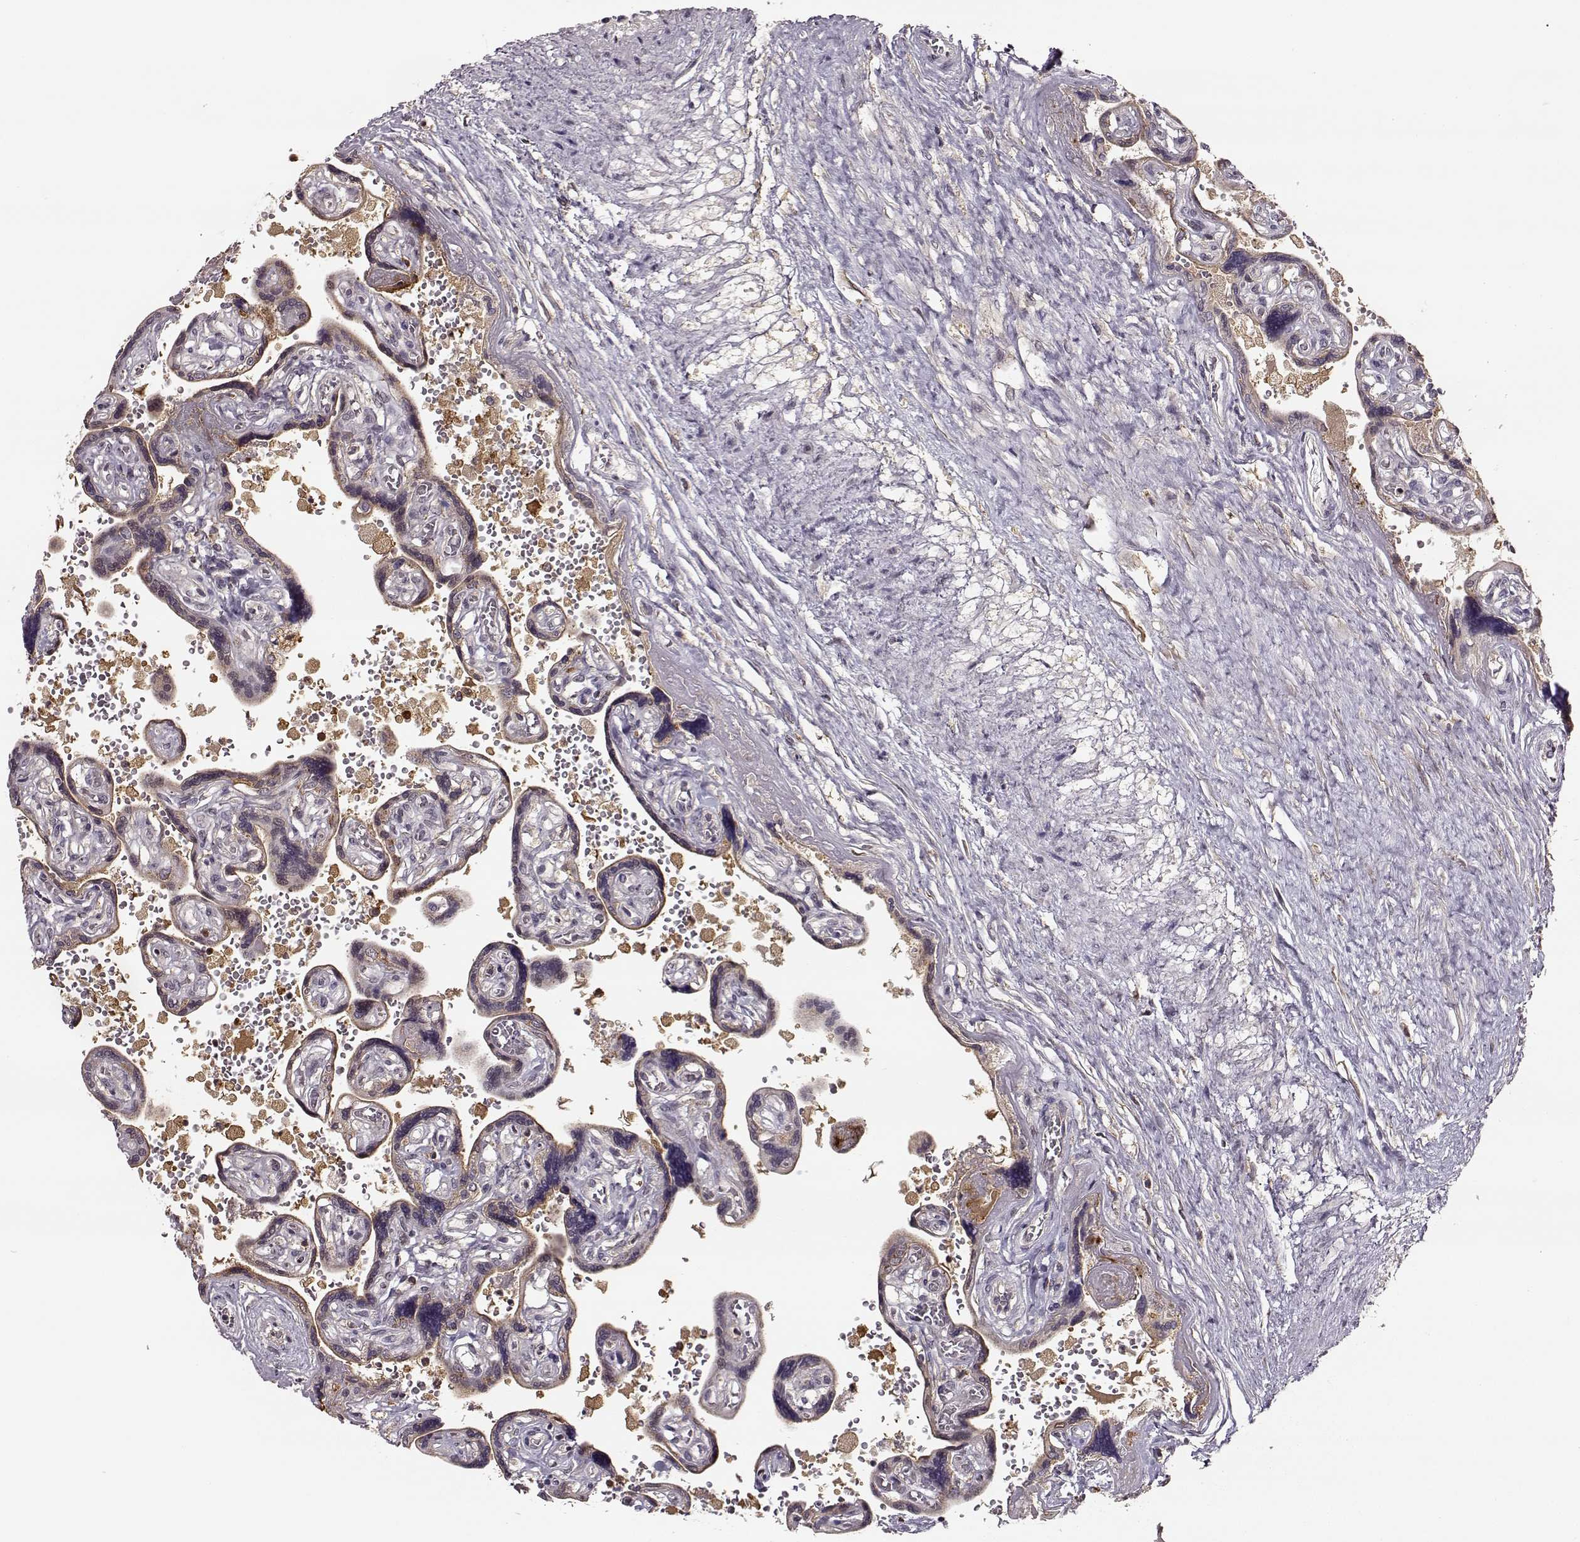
{"staining": {"intensity": "strong", "quantity": ">75%", "location": "nuclear"}, "tissue": "placenta", "cell_type": "Decidual cells", "image_type": "normal", "snomed": [{"axis": "morphology", "description": "Normal tissue, NOS"}, {"axis": "topography", "description": "Placenta"}], "caption": "About >75% of decidual cells in normal human placenta demonstrate strong nuclear protein expression as visualized by brown immunohistochemical staining.", "gene": "MFSD1", "patient": {"sex": "female", "age": 32}}